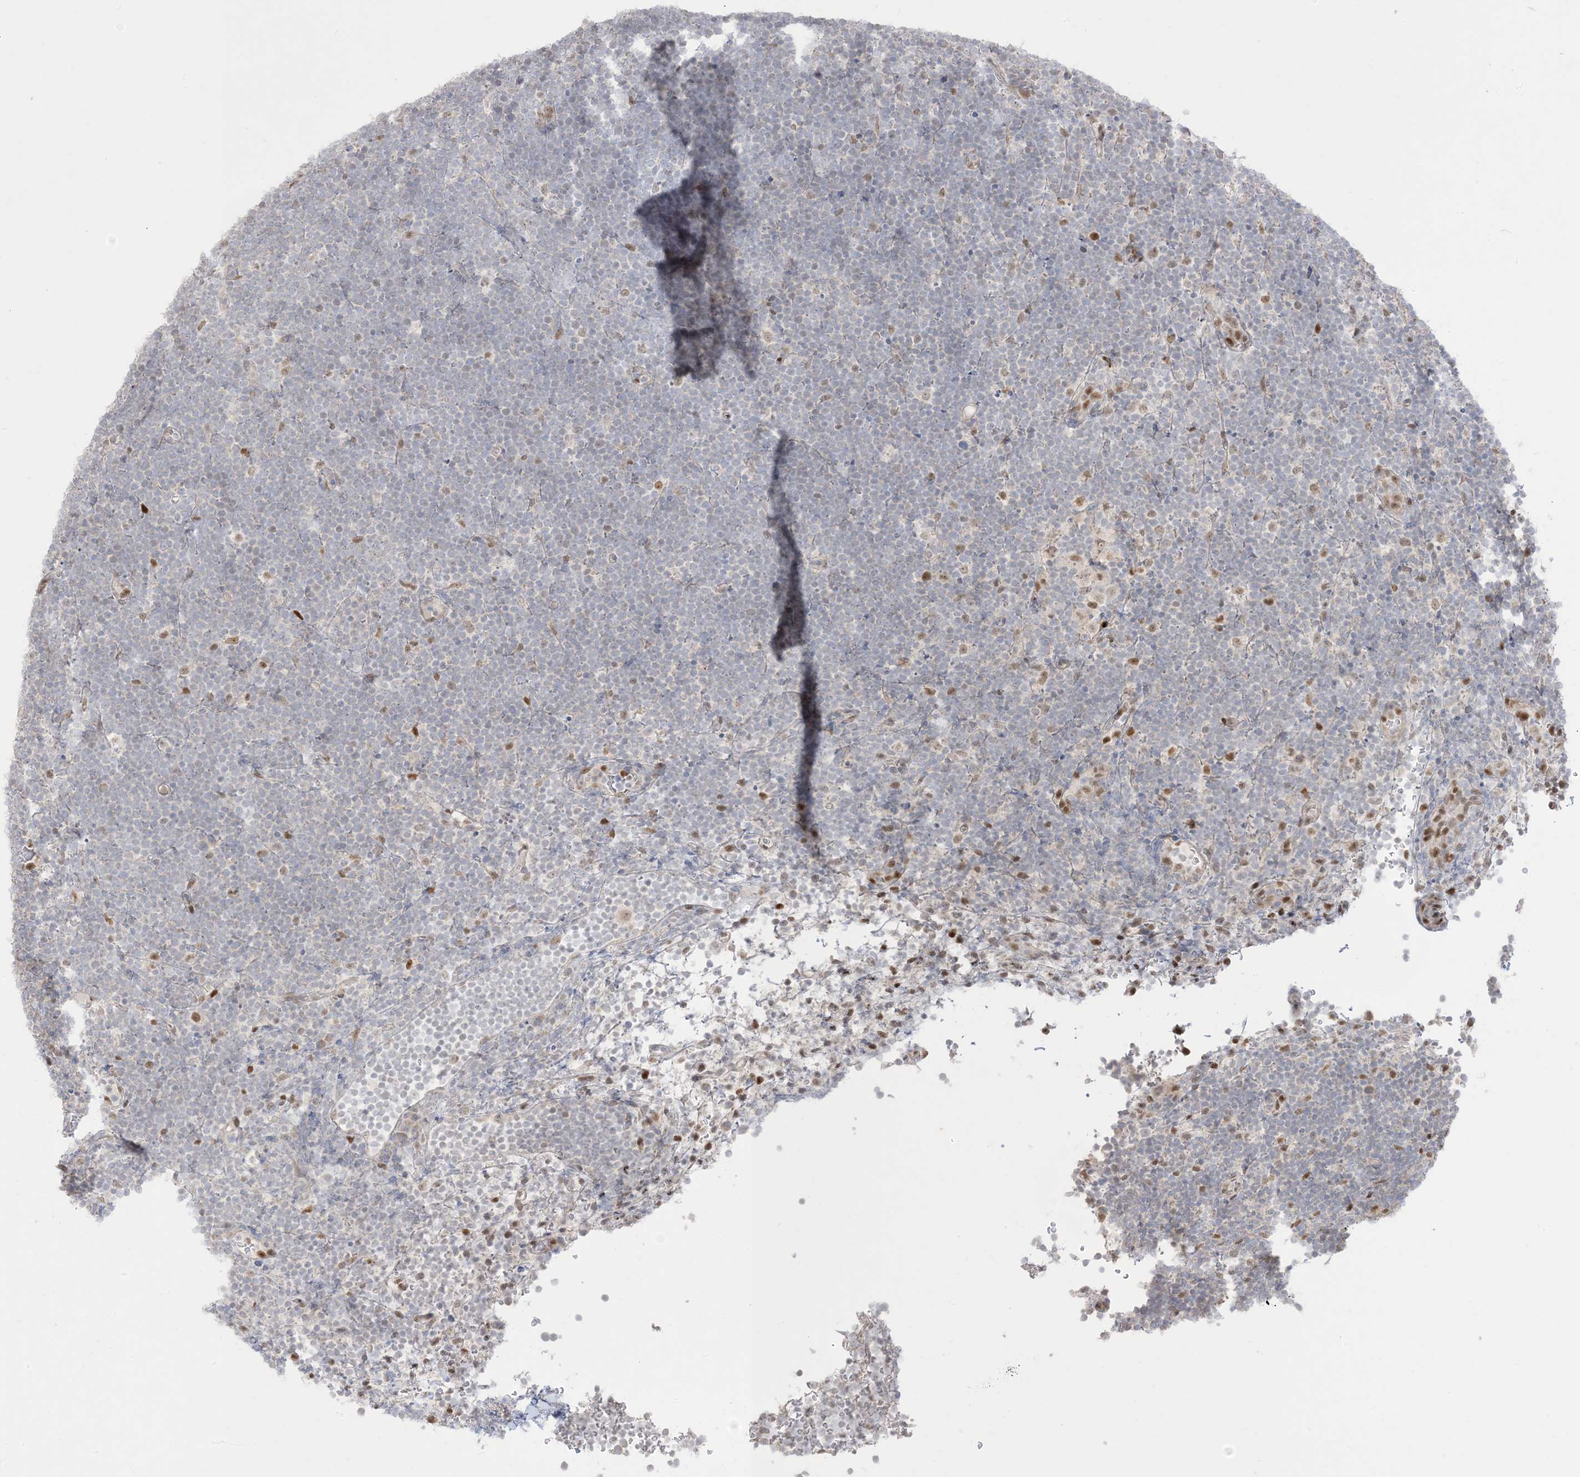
{"staining": {"intensity": "negative", "quantity": "none", "location": "none"}, "tissue": "lymphoma", "cell_type": "Tumor cells", "image_type": "cancer", "snomed": [{"axis": "morphology", "description": "Malignant lymphoma, non-Hodgkin's type, High grade"}, {"axis": "topography", "description": "Lymph node"}], "caption": "Tumor cells show no significant protein staining in lymphoma.", "gene": "BHLHE40", "patient": {"sex": "male", "age": 13}}